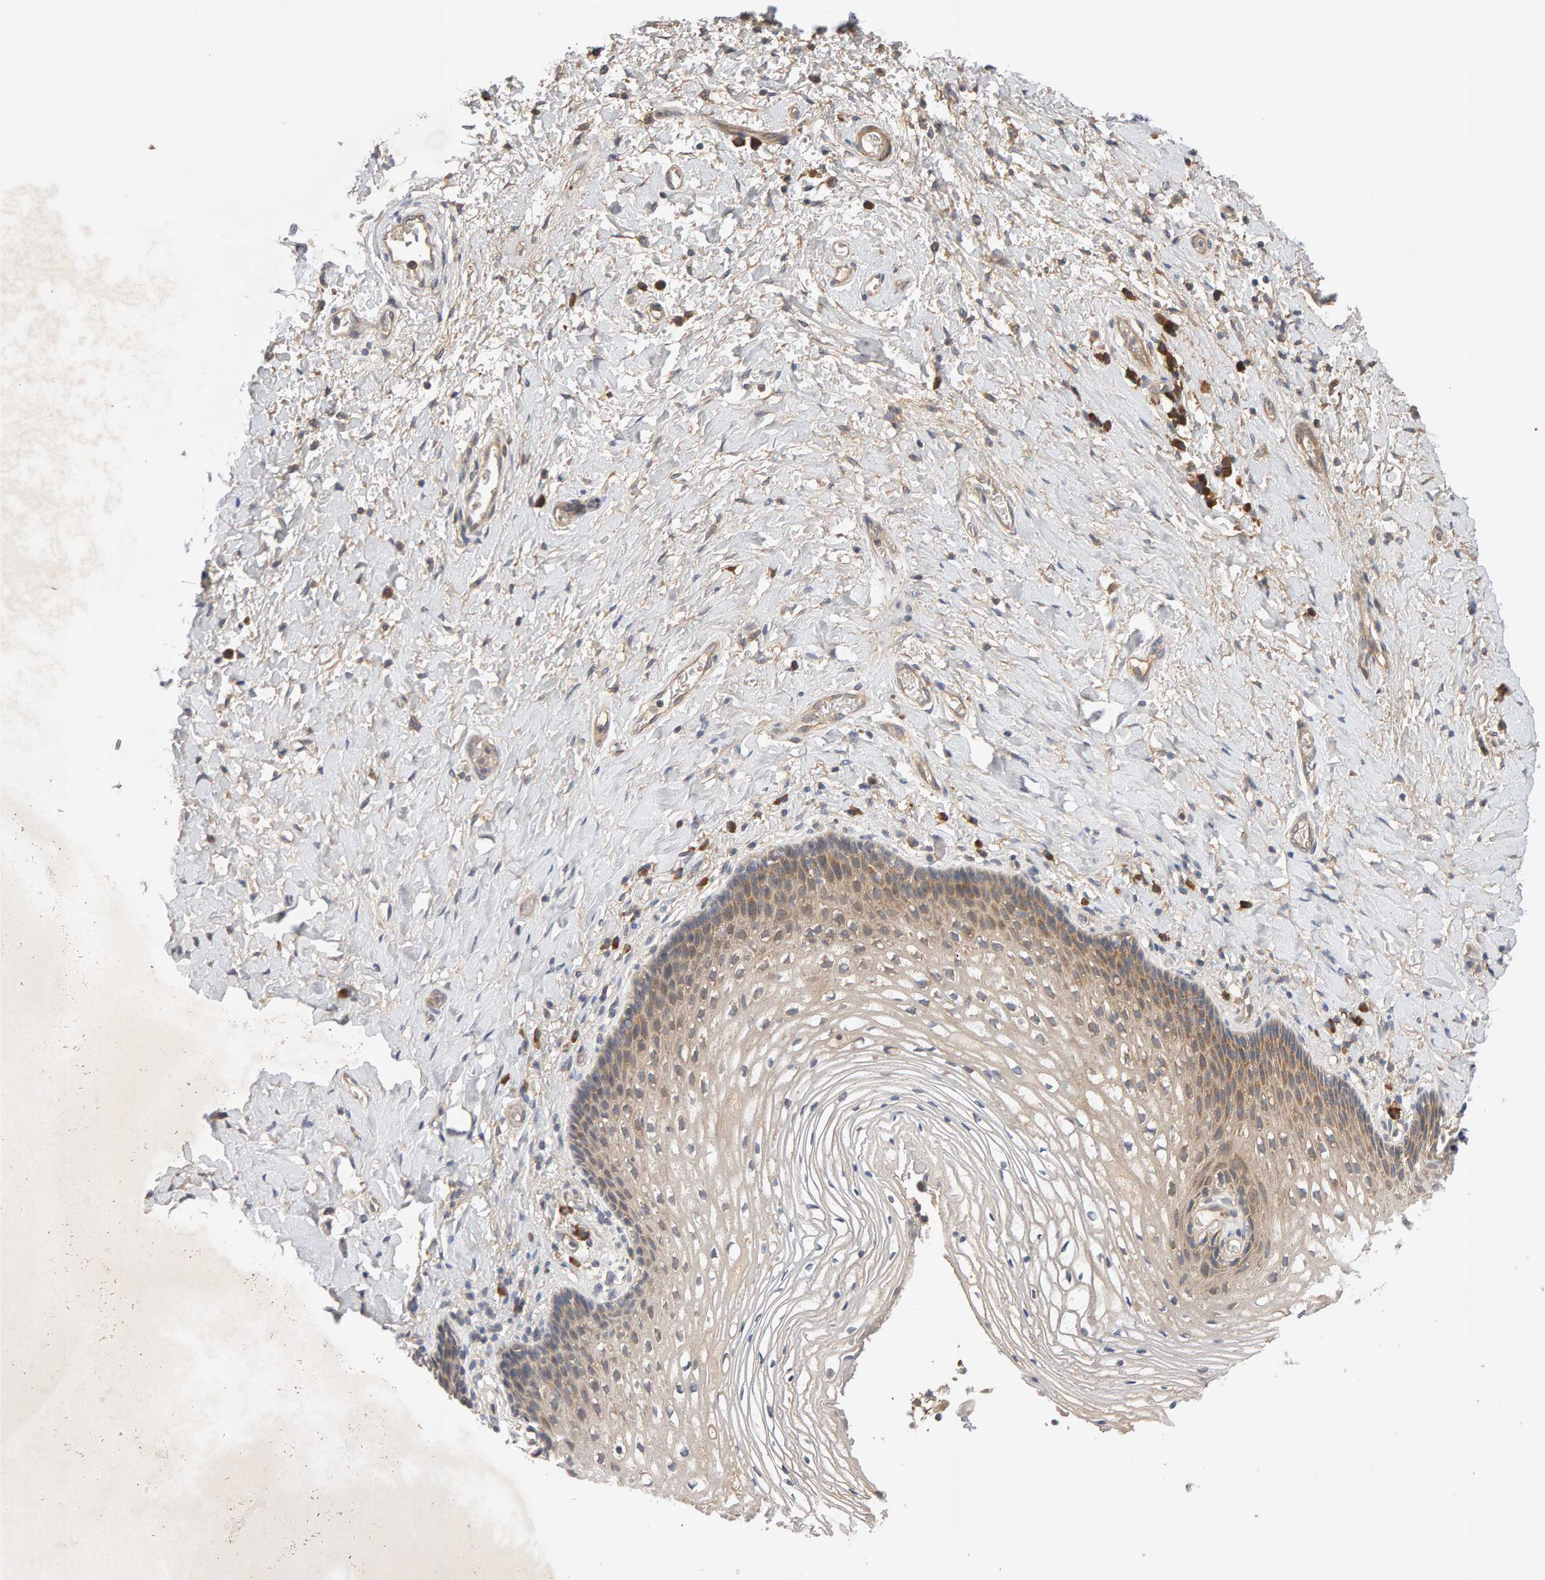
{"staining": {"intensity": "weak", "quantity": ">75%", "location": "cytoplasmic/membranous"}, "tissue": "vagina", "cell_type": "Squamous epithelial cells", "image_type": "normal", "snomed": [{"axis": "morphology", "description": "Normal tissue, NOS"}, {"axis": "topography", "description": "Vagina"}], "caption": "This micrograph shows immunohistochemistry staining of unremarkable human vagina, with low weak cytoplasmic/membranous positivity in approximately >75% of squamous epithelial cells.", "gene": "RNF19A", "patient": {"sex": "female", "age": 60}}